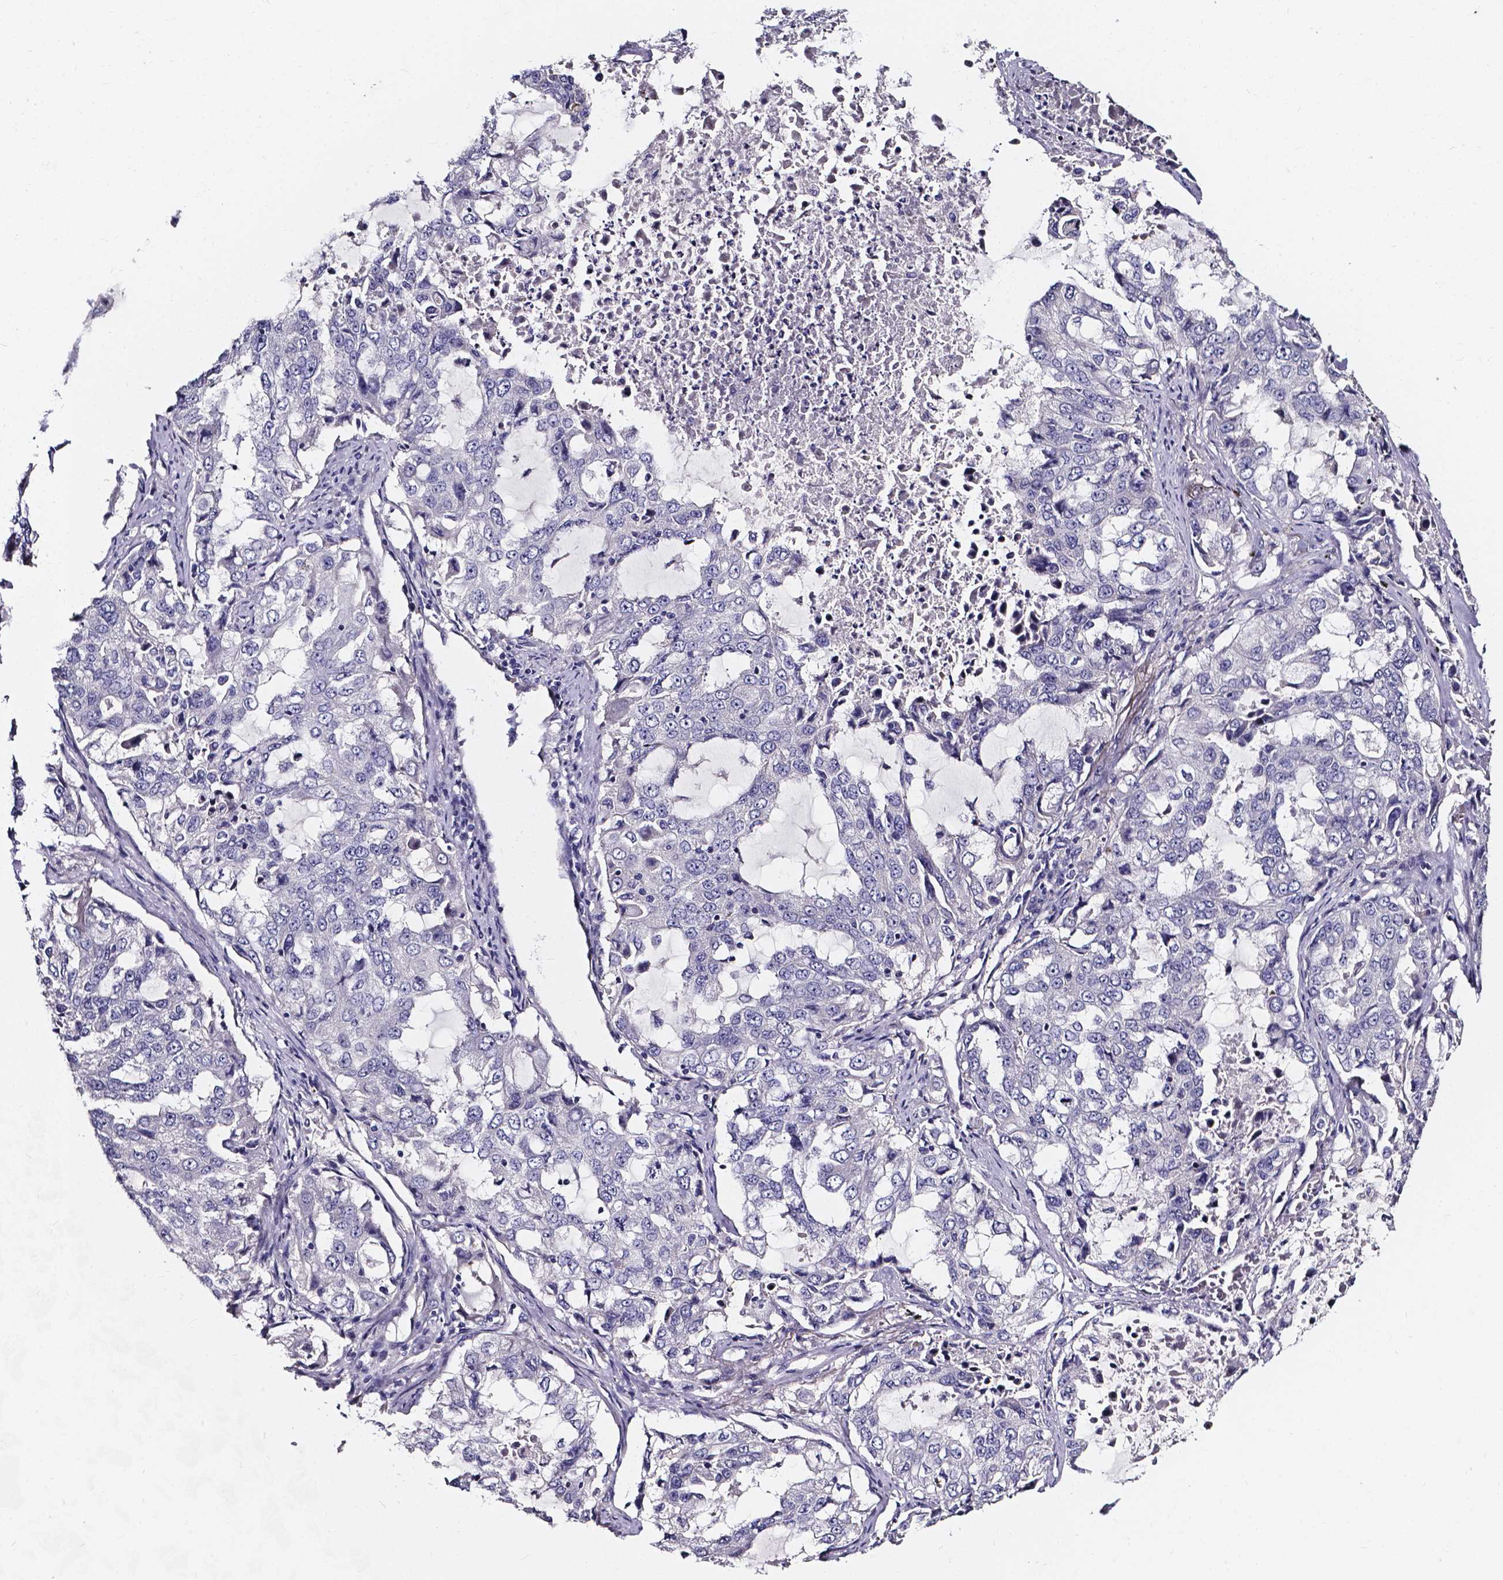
{"staining": {"intensity": "negative", "quantity": "none", "location": "none"}, "tissue": "lung cancer", "cell_type": "Tumor cells", "image_type": "cancer", "snomed": [{"axis": "morphology", "description": "Adenocarcinoma, NOS"}, {"axis": "topography", "description": "Lung"}], "caption": "High power microscopy image of an immunohistochemistry (IHC) photomicrograph of lung cancer, revealing no significant staining in tumor cells. (Stains: DAB (3,3'-diaminobenzidine) immunohistochemistry (IHC) with hematoxylin counter stain, Microscopy: brightfield microscopy at high magnification).", "gene": "CACNG8", "patient": {"sex": "female", "age": 61}}